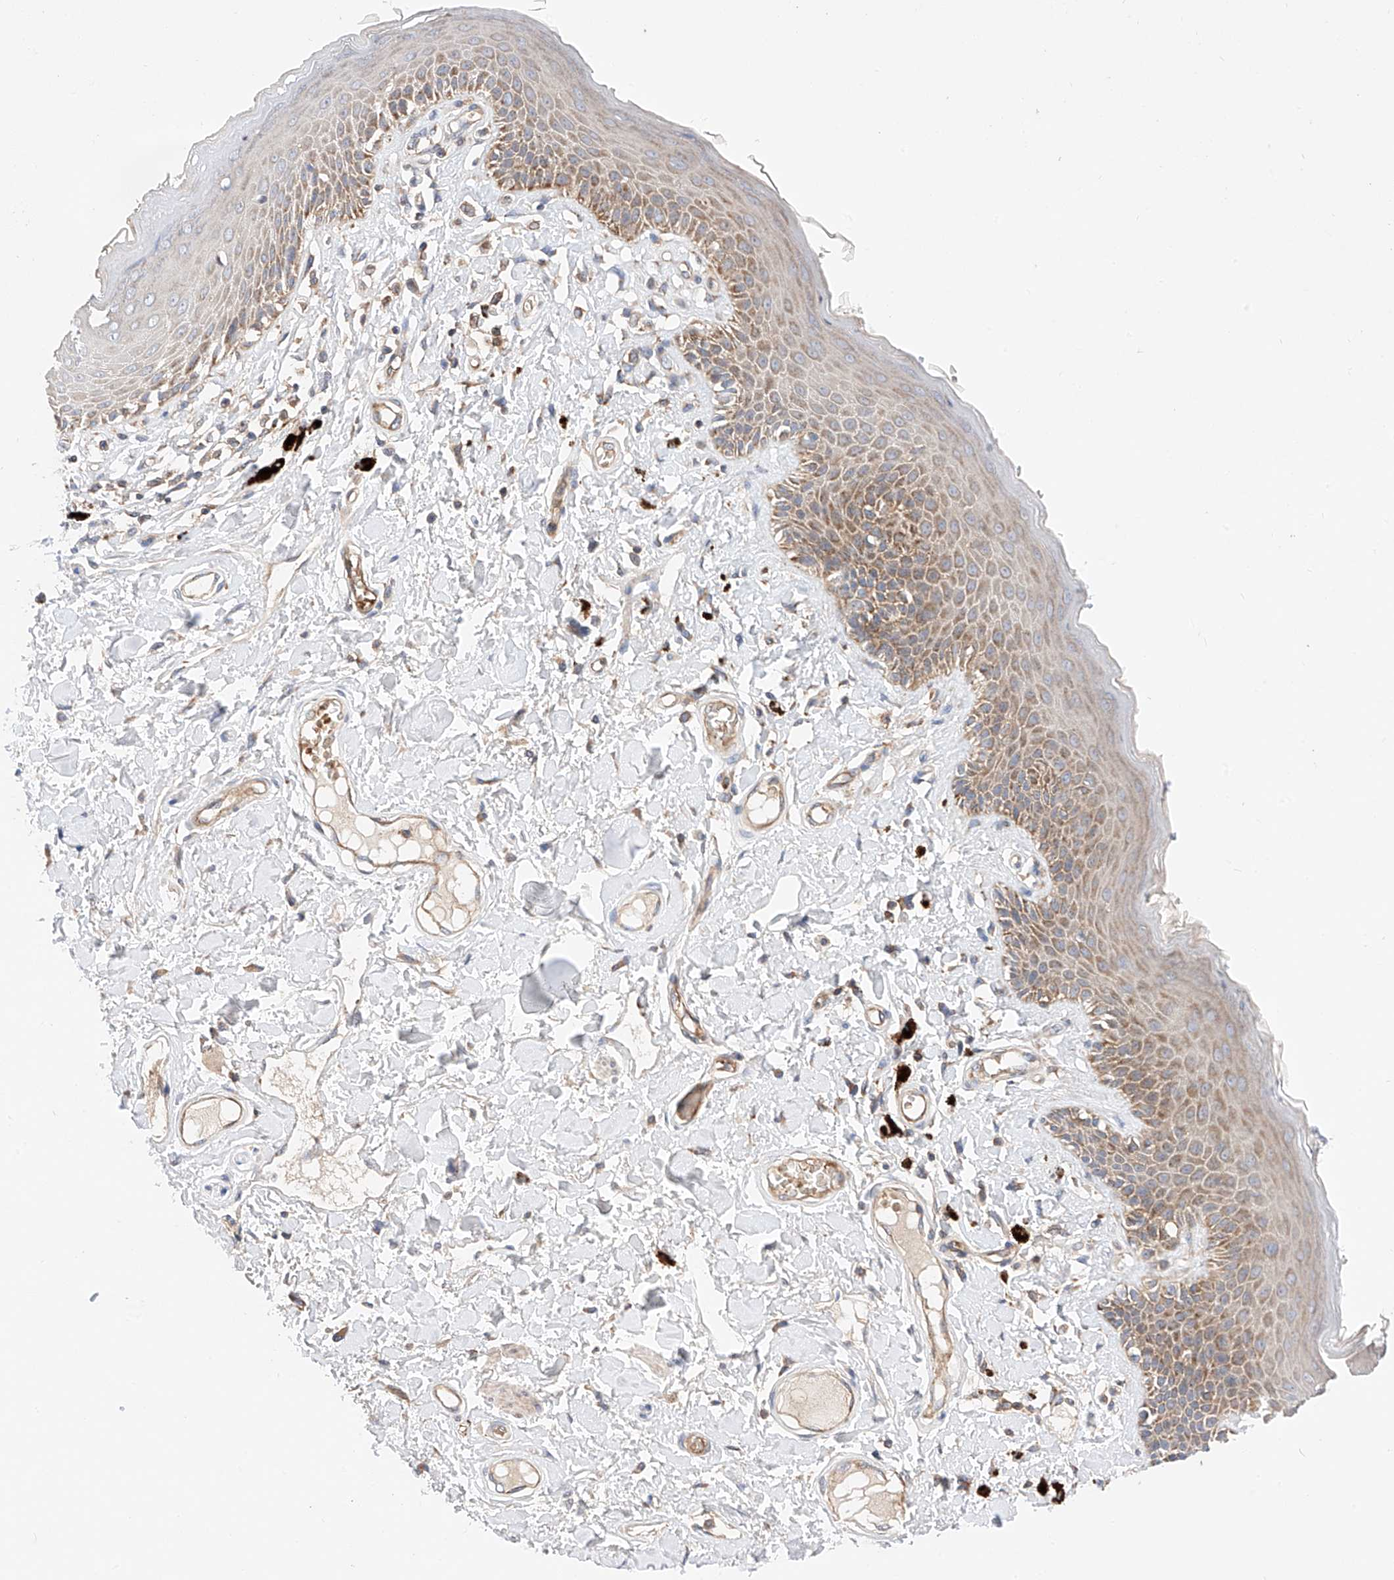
{"staining": {"intensity": "strong", "quantity": "25%-75%", "location": "cytoplasmic/membranous"}, "tissue": "skin", "cell_type": "Epidermal cells", "image_type": "normal", "snomed": [{"axis": "morphology", "description": "Normal tissue, NOS"}, {"axis": "topography", "description": "Anal"}], "caption": "Protein analysis of normal skin reveals strong cytoplasmic/membranous positivity in about 25%-75% of epidermal cells. The staining was performed using DAB (3,3'-diaminobenzidine) to visualize the protein expression in brown, while the nuclei were stained in blue with hematoxylin (Magnification: 20x).", "gene": "NR1D1", "patient": {"sex": "female", "age": 78}}